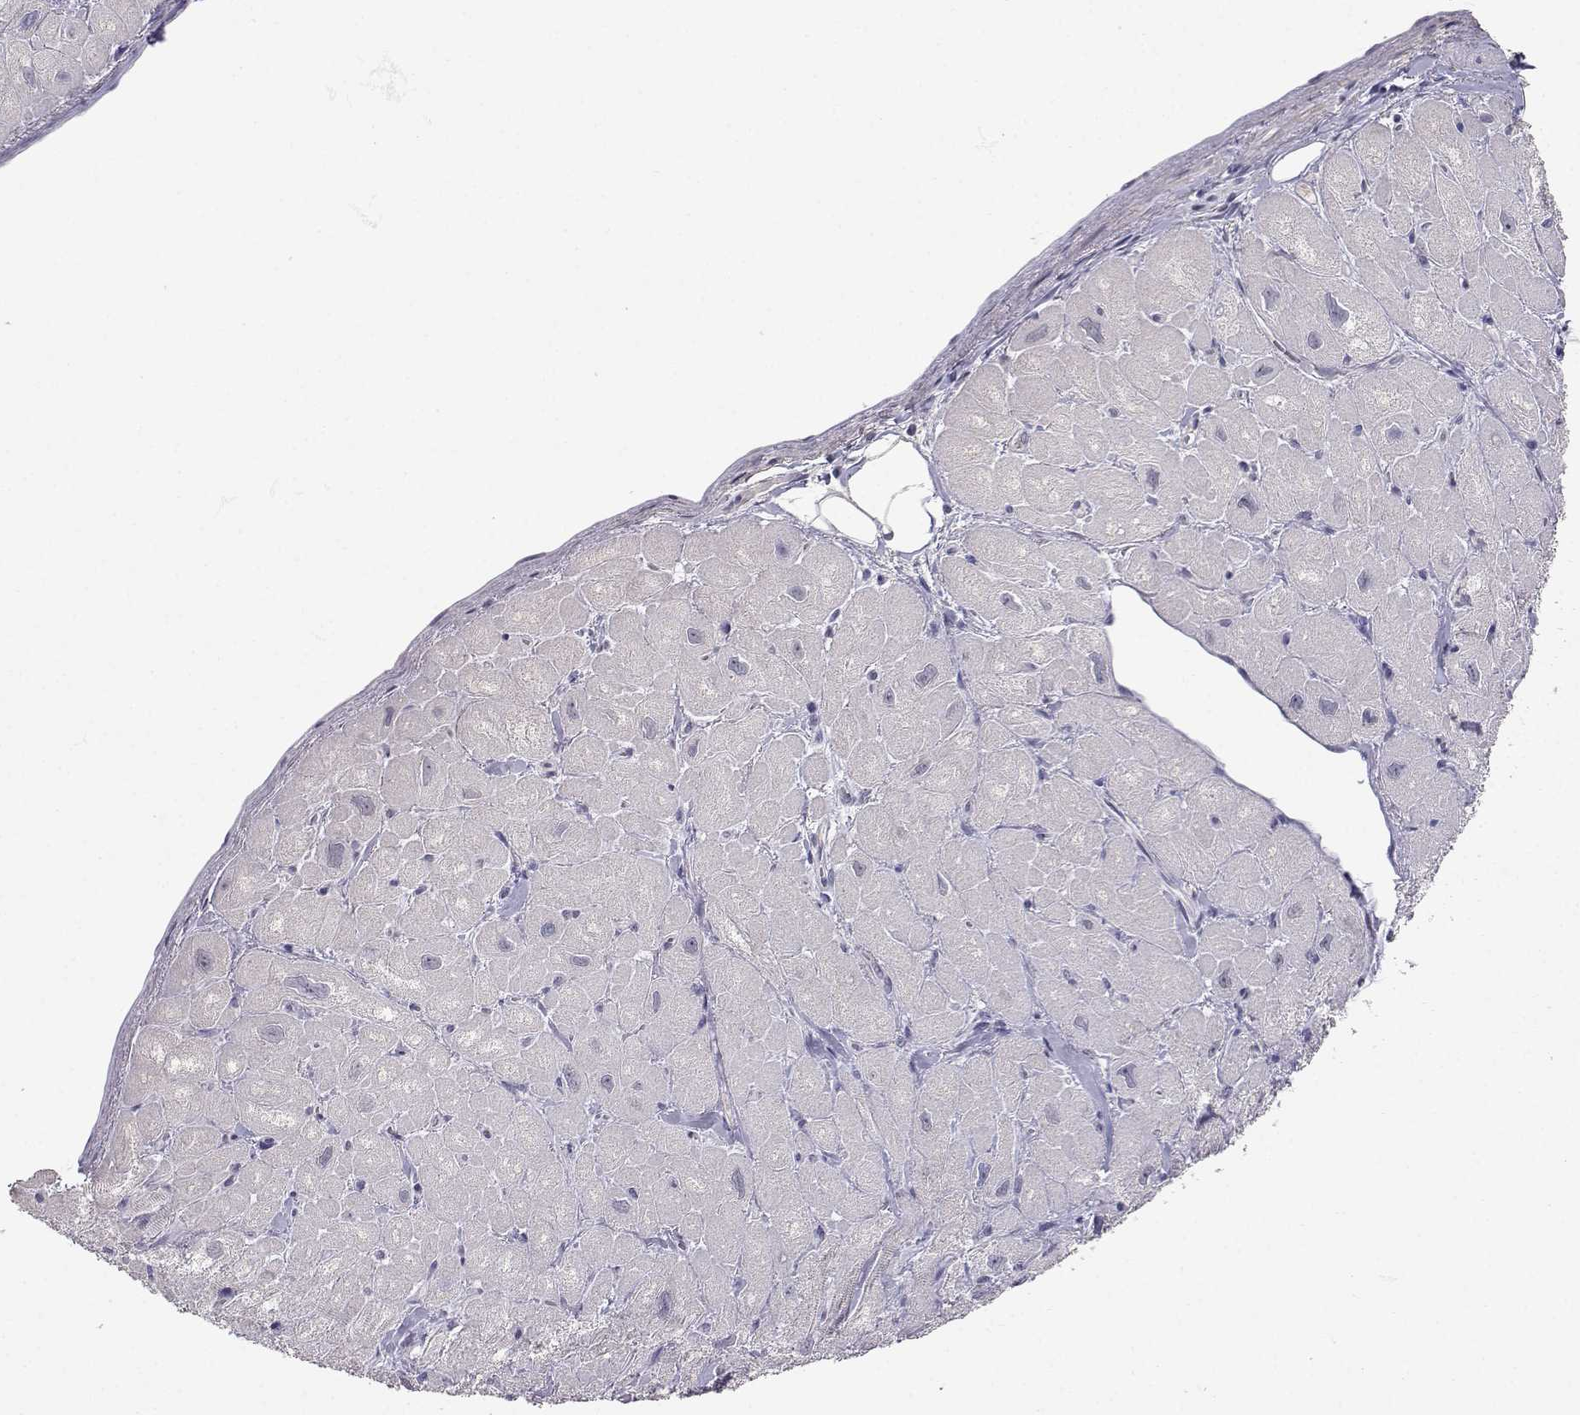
{"staining": {"intensity": "weak", "quantity": "<25%", "location": "cytoplasmic/membranous"}, "tissue": "heart muscle", "cell_type": "Cardiomyocytes", "image_type": "normal", "snomed": [{"axis": "morphology", "description": "Normal tissue, NOS"}, {"axis": "topography", "description": "Heart"}], "caption": "DAB immunohistochemical staining of unremarkable heart muscle shows no significant positivity in cardiomyocytes.", "gene": "SLC6A3", "patient": {"sex": "male", "age": 60}}